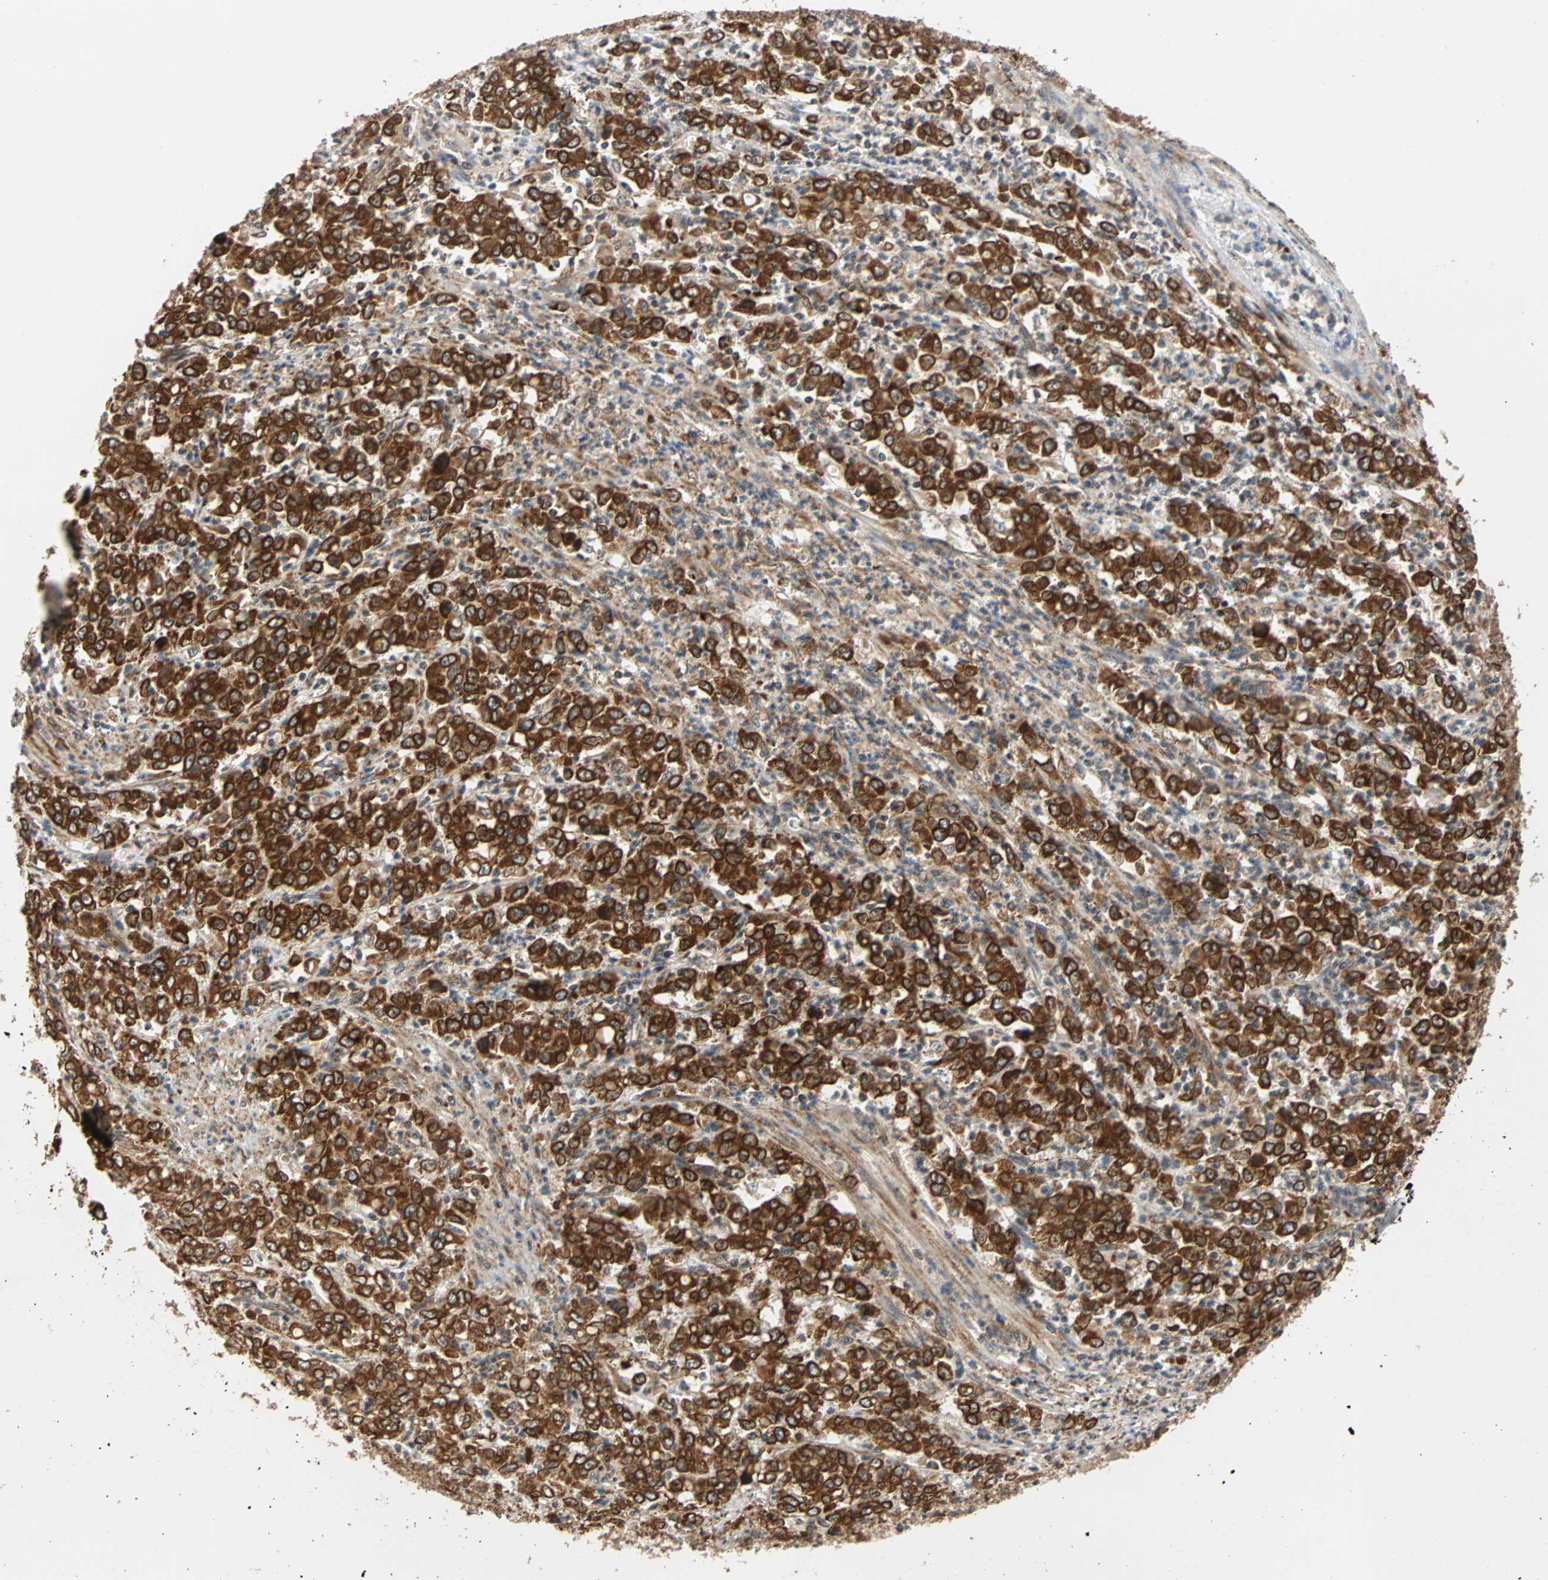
{"staining": {"intensity": "strong", "quantity": ">75%", "location": "cytoplasmic/membranous"}, "tissue": "stomach cancer", "cell_type": "Tumor cells", "image_type": "cancer", "snomed": [{"axis": "morphology", "description": "Adenocarcinoma, NOS"}, {"axis": "topography", "description": "Stomach, lower"}], "caption": "There is high levels of strong cytoplasmic/membranous positivity in tumor cells of stomach adenocarcinoma, as demonstrated by immunohistochemical staining (brown color).", "gene": "AUP1", "patient": {"sex": "female", "age": 71}}